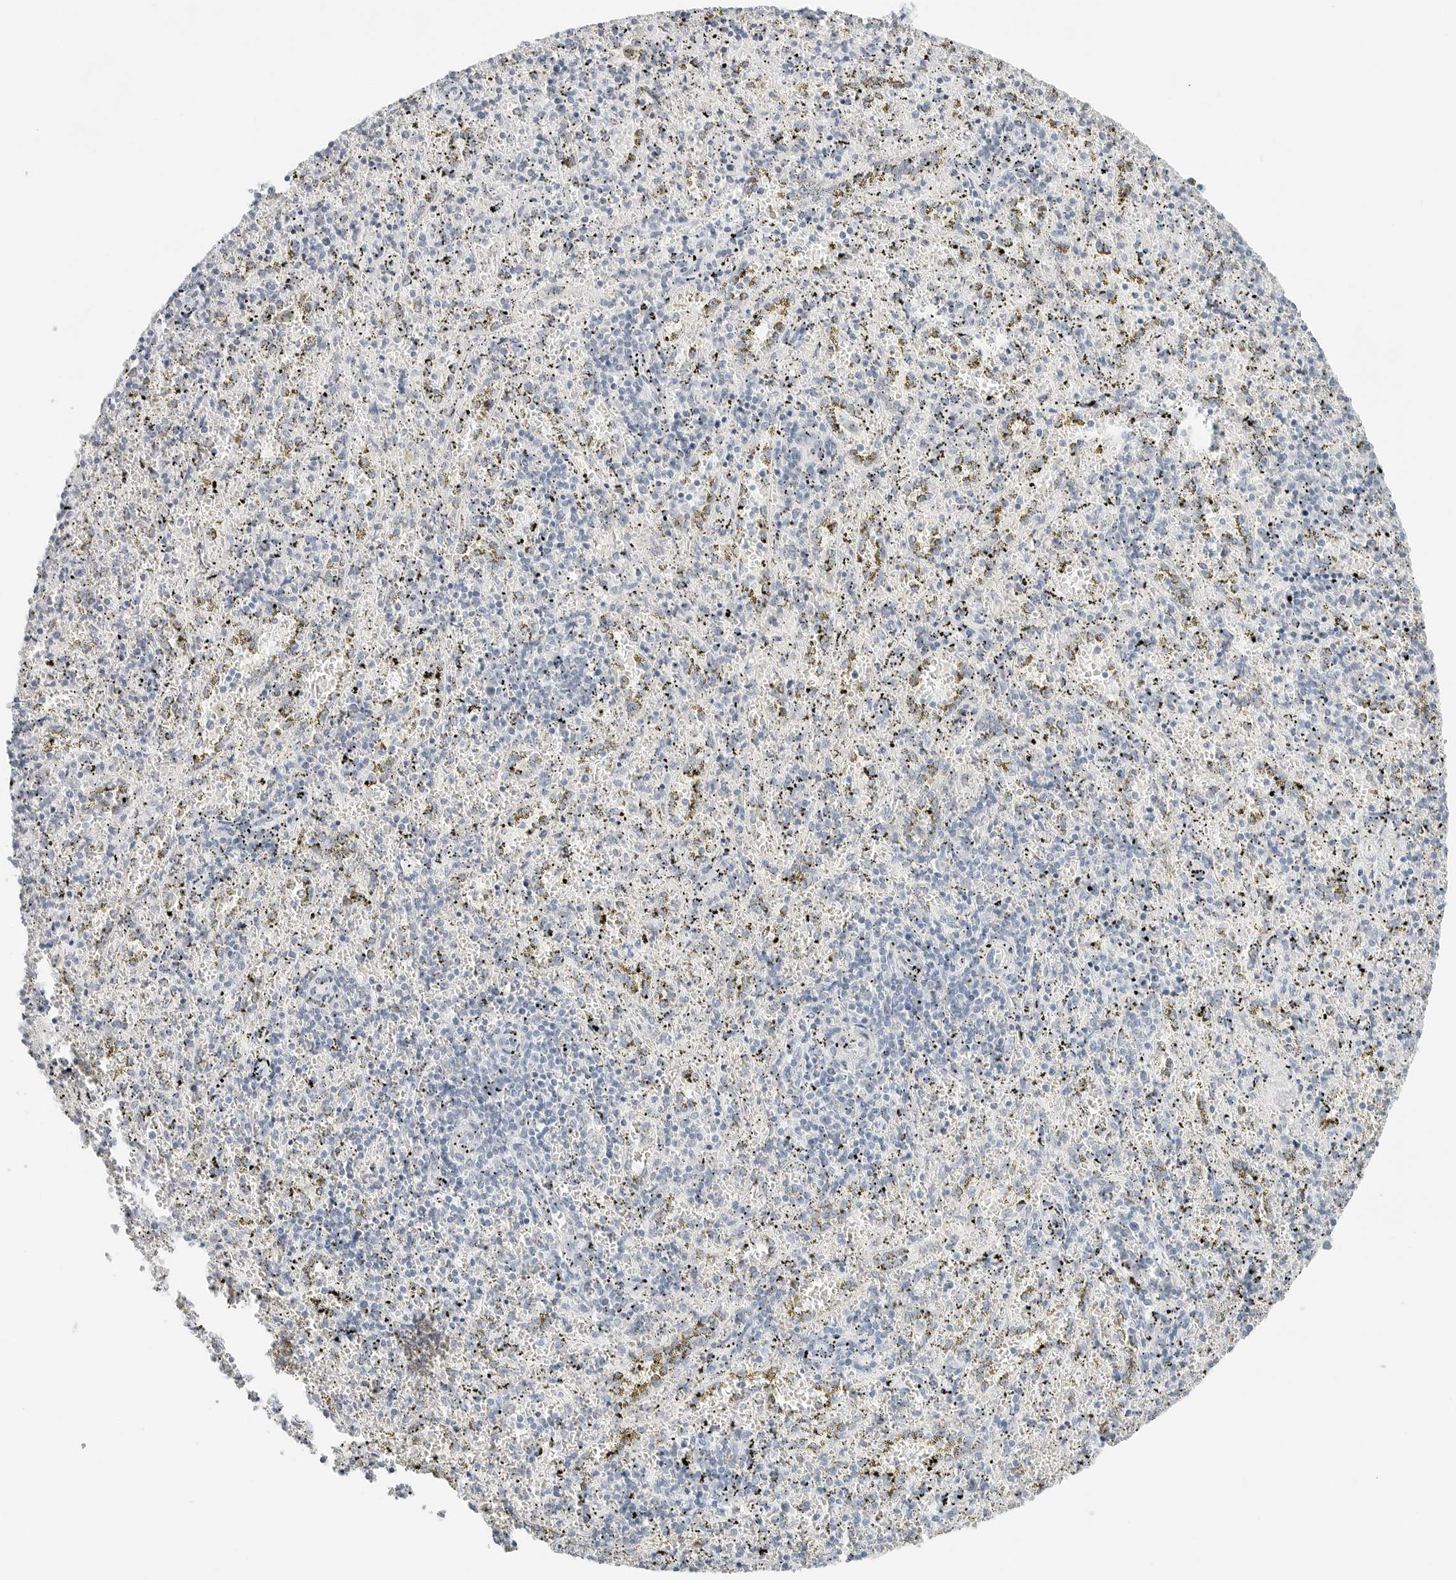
{"staining": {"intensity": "negative", "quantity": "none", "location": "none"}, "tissue": "spleen", "cell_type": "Cells in red pulp", "image_type": "normal", "snomed": [{"axis": "morphology", "description": "Normal tissue, NOS"}, {"axis": "topography", "description": "Spleen"}], "caption": "The photomicrograph demonstrates no staining of cells in red pulp in unremarkable spleen.", "gene": "CCSAP", "patient": {"sex": "male", "age": 11}}